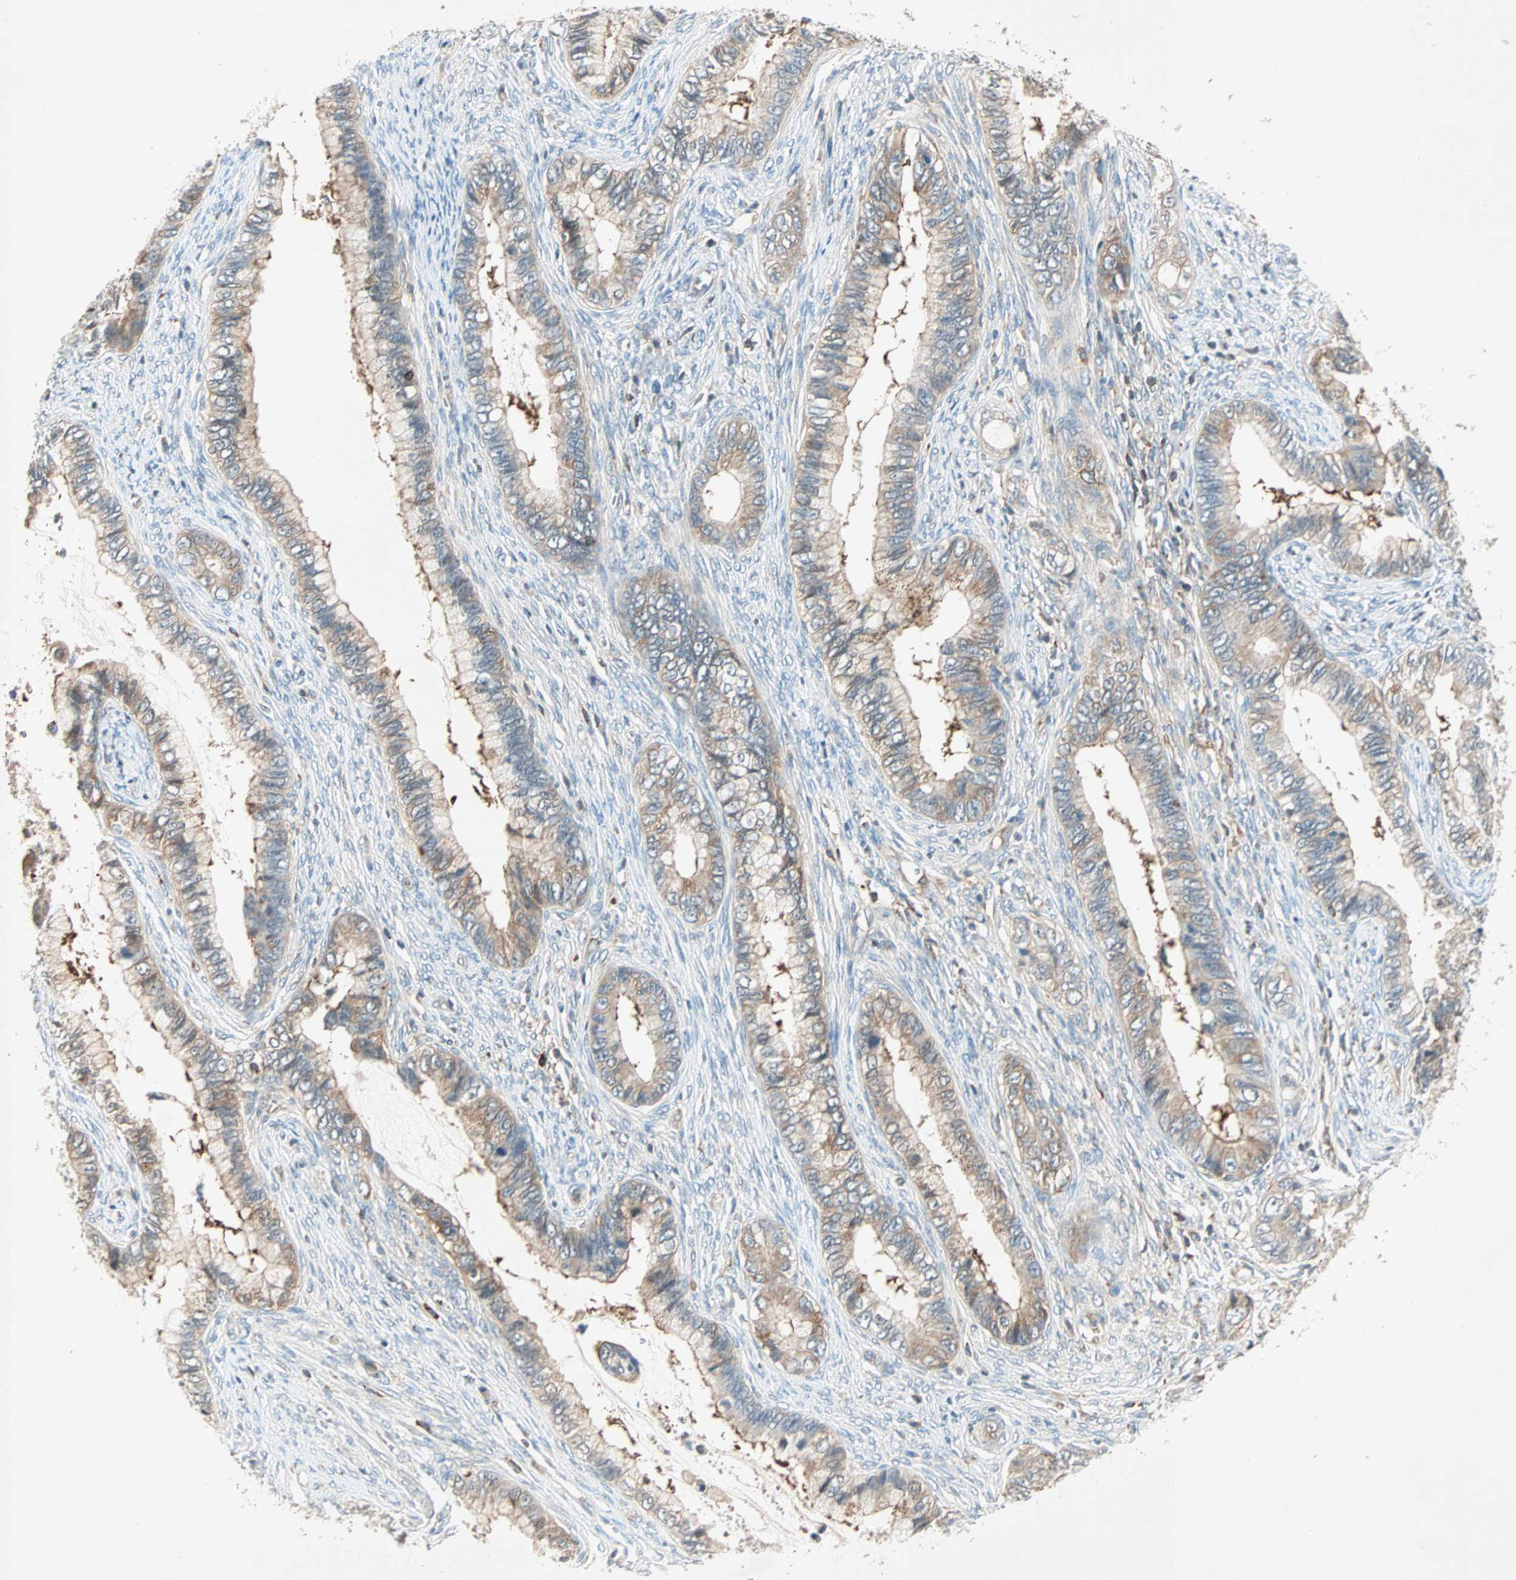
{"staining": {"intensity": "moderate", "quantity": ">75%", "location": "cytoplasmic/membranous"}, "tissue": "cervical cancer", "cell_type": "Tumor cells", "image_type": "cancer", "snomed": [{"axis": "morphology", "description": "Adenocarcinoma, NOS"}, {"axis": "topography", "description": "Cervix"}], "caption": "Tumor cells show medium levels of moderate cytoplasmic/membranous staining in approximately >75% of cells in adenocarcinoma (cervical).", "gene": "TEC", "patient": {"sex": "female", "age": 44}}